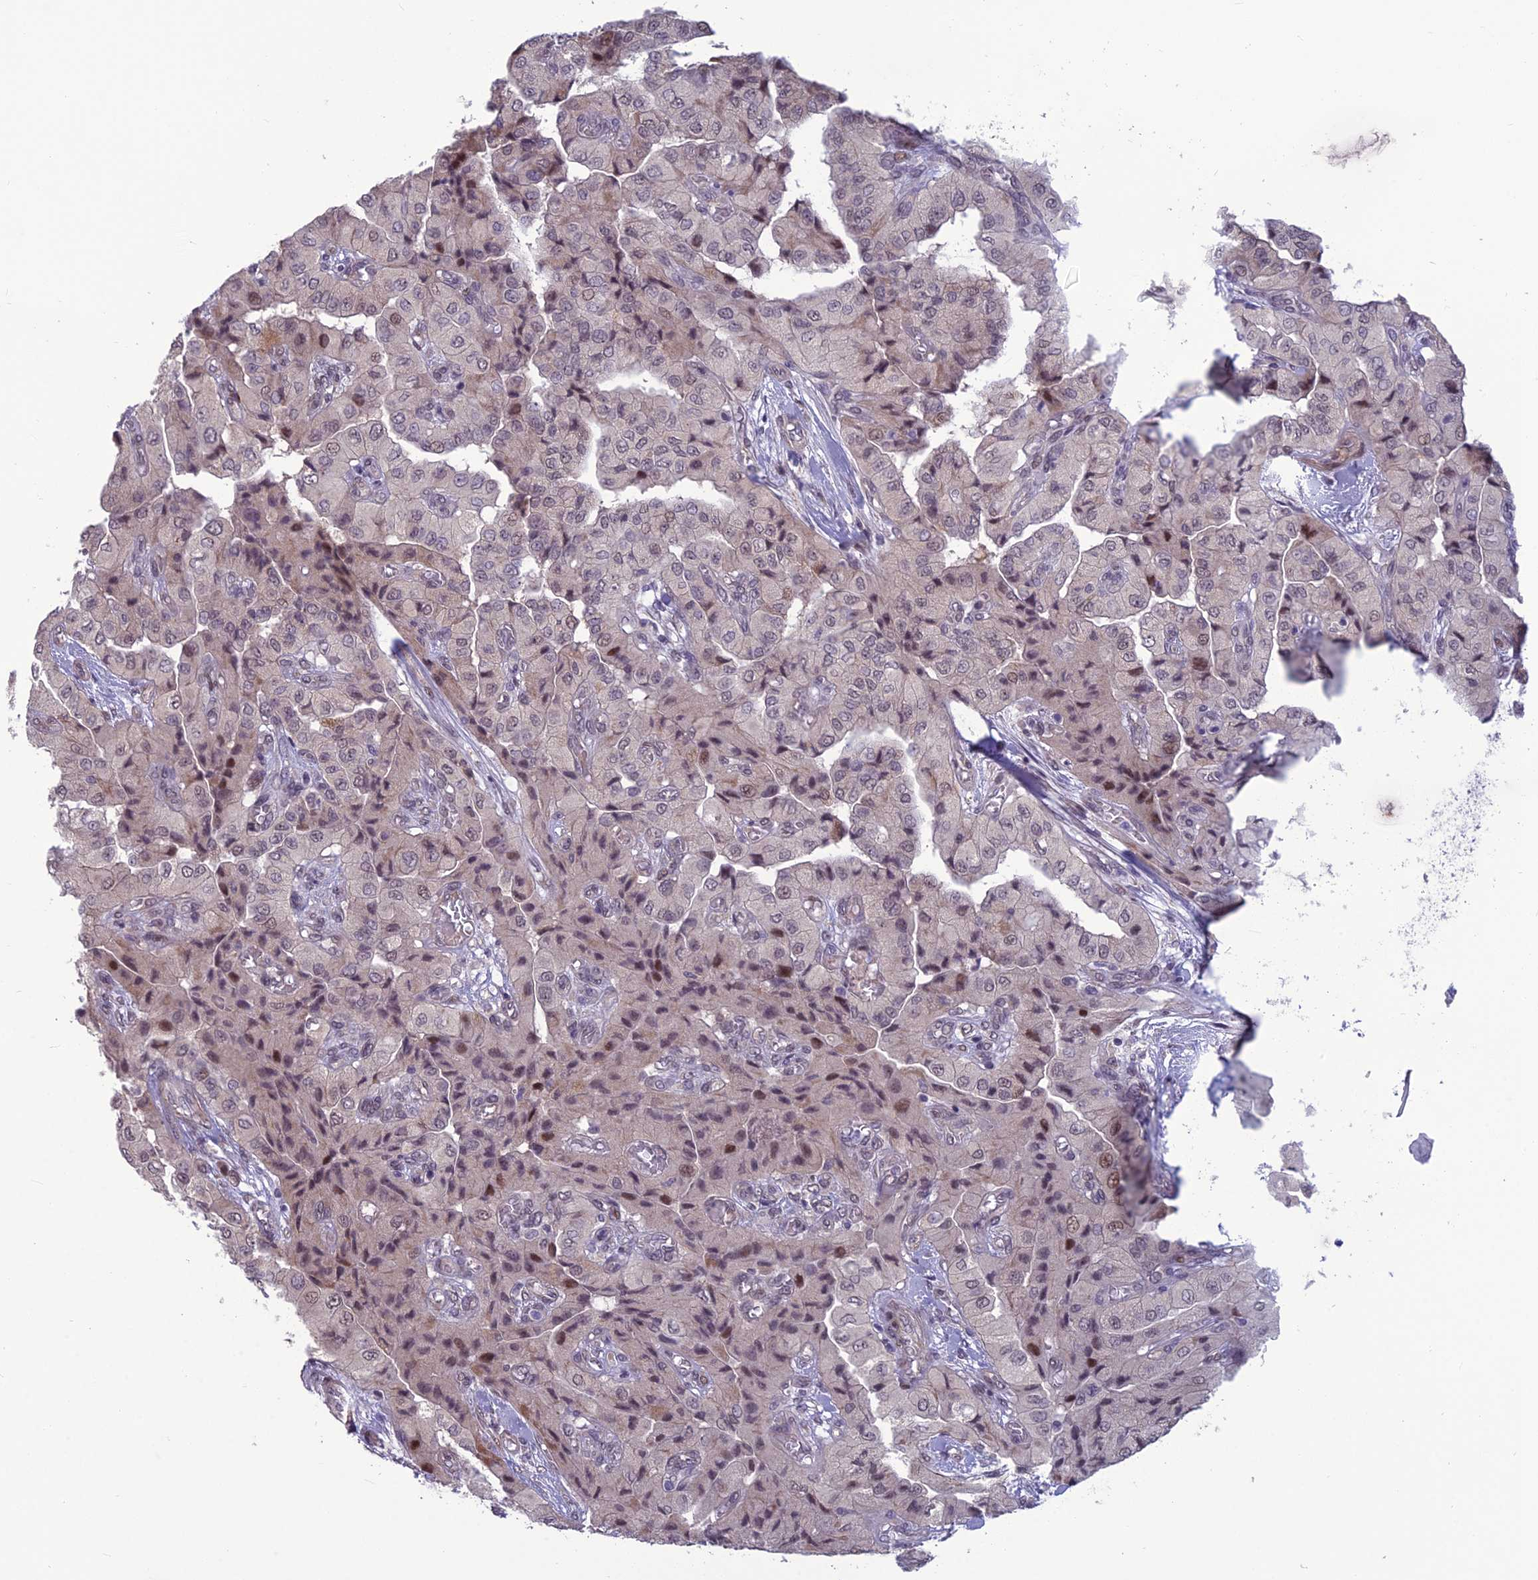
{"staining": {"intensity": "moderate", "quantity": "25%-75%", "location": "nuclear"}, "tissue": "head and neck cancer", "cell_type": "Tumor cells", "image_type": "cancer", "snomed": [{"axis": "morphology", "description": "Adenocarcinoma, NOS"}, {"axis": "topography", "description": "Head-Neck"}], "caption": "This photomicrograph shows immunohistochemistry staining of head and neck cancer, with medium moderate nuclear expression in about 25%-75% of tumor cells.", "gene": "FBRS", "patient": {"sex": "male", "age": 66}}